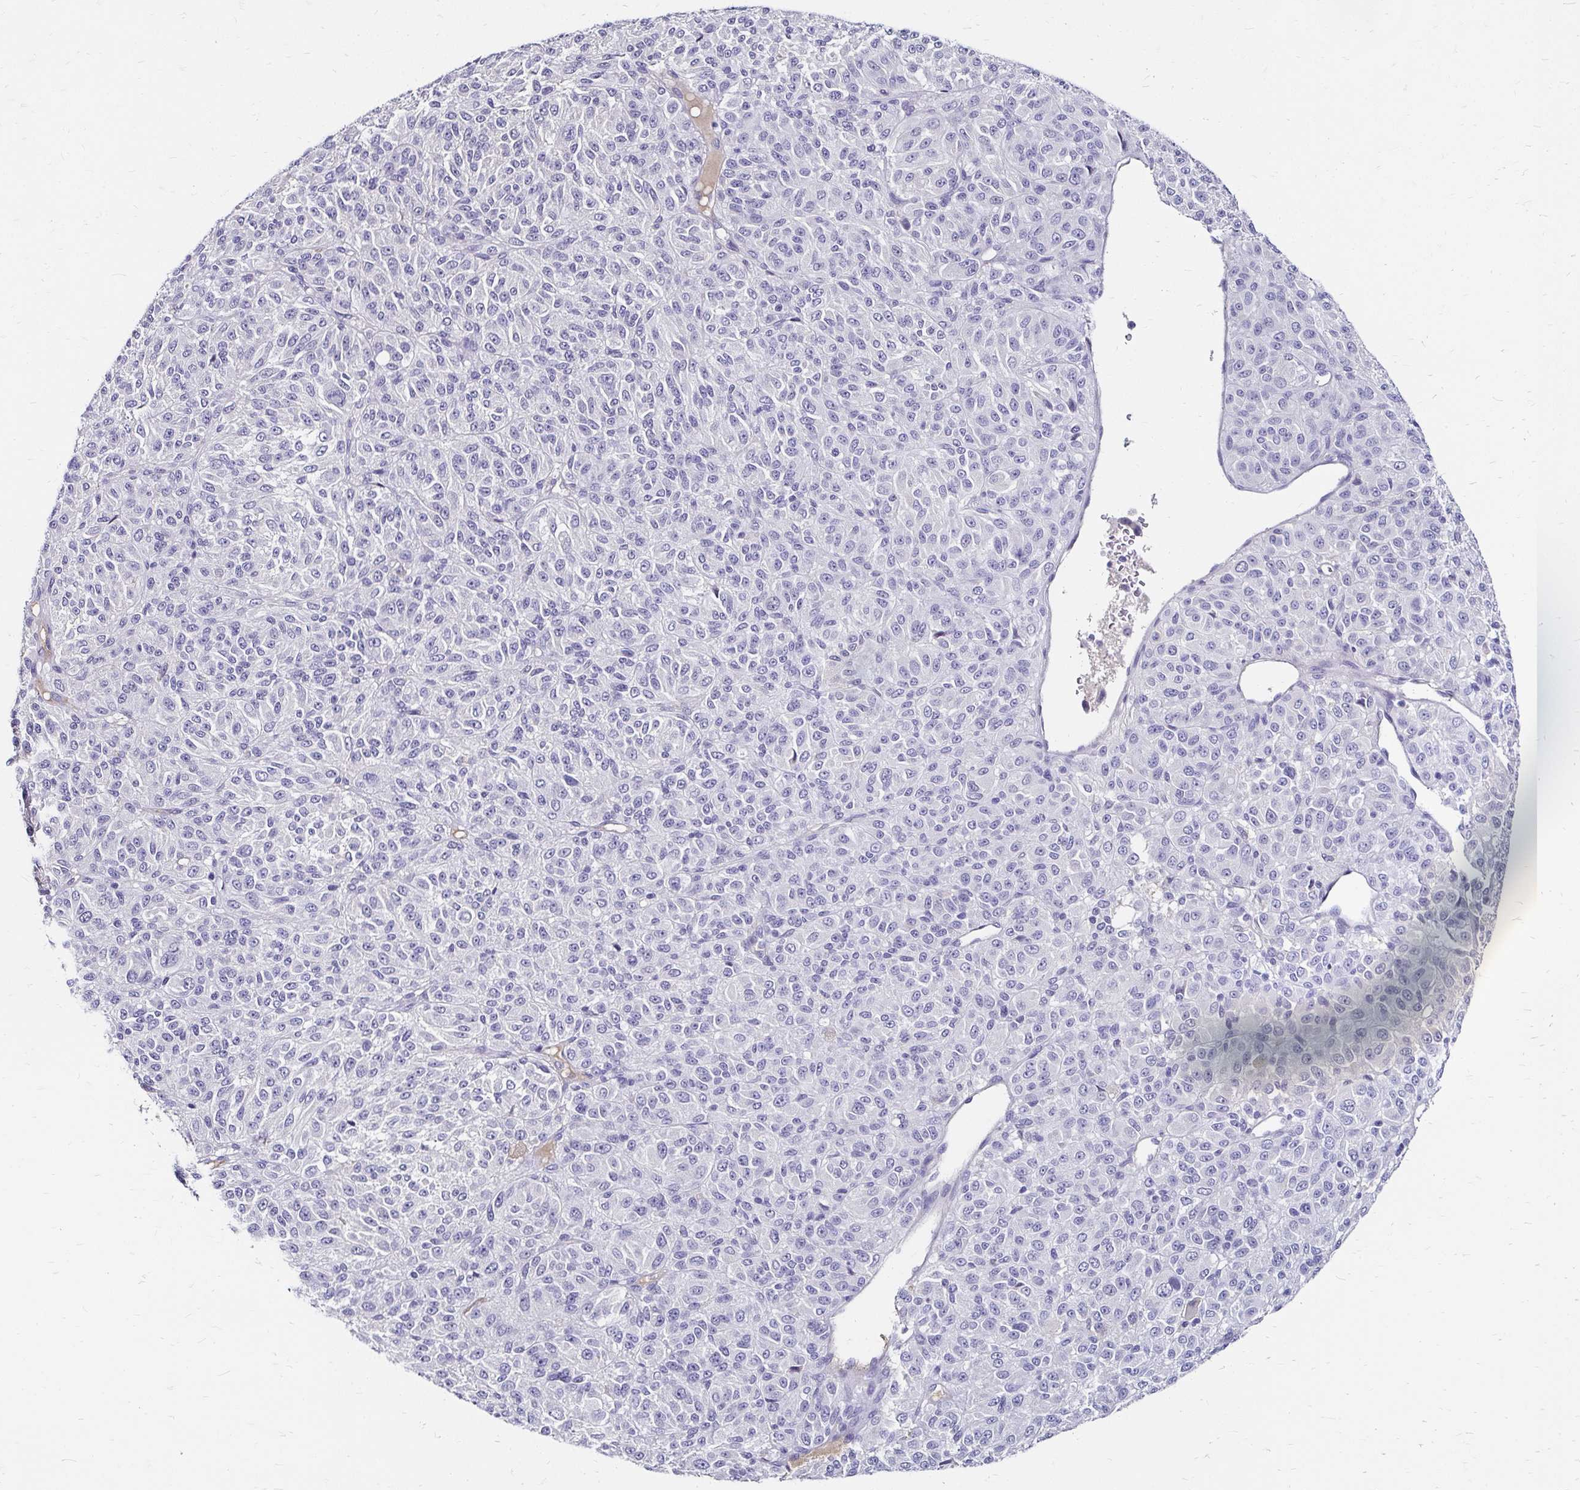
{"staining": {"intensity": "negative", "quantity": "none", "location": "none"}, "tissue": "melanoma", "cell_type": "Tumor cells", "image_type": "cancer", "snomed": [{"axis": "morphology", "description": "Malignant melanoma, Metastatic site"}, {"axis": "topography", "description": "Brain"}], "caption": "This is an IHC photomicrograph of human malignant melanoma (metastatic site). There is no expression in tumor cells.", "gene": "SCG3", "patient": {"sex": "female", "age": 56}}